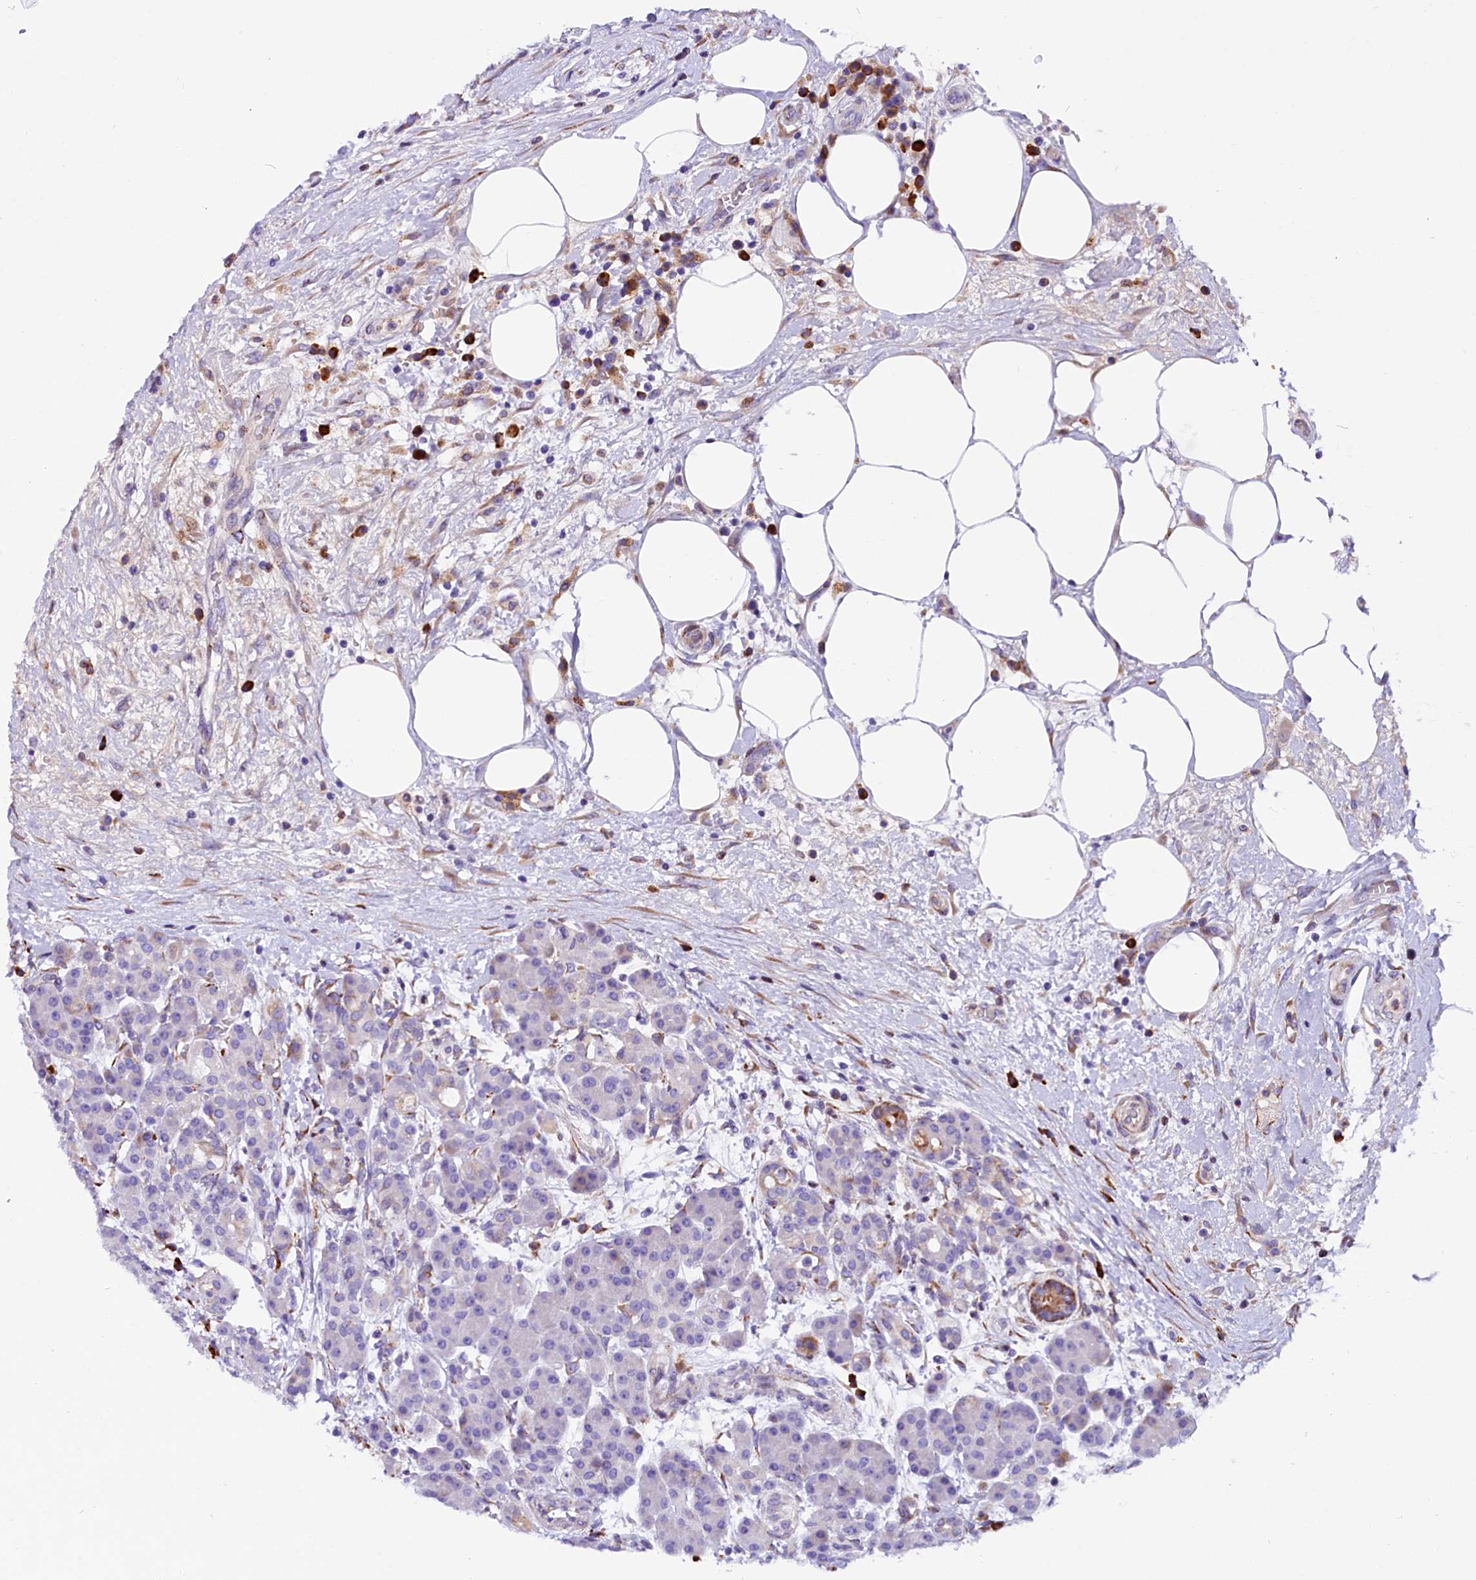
{"staining": {"intensity": "moderate", "quantity": "<25%", "location": "cytoplasmic/membranous"}, "tissue": "pancreas", "cell_type": "Exocrine glandular cells", "image_type": "normal", "snomed": [{"axis": "morphology", "description": "Normal tissue, NOS"}, {"axis": "topography", "description": "Pancreas"}], "caption": "The micrograph shows a brown stain indicating the presence of a protein in the cytoplasmic/membranous of exocrine glandular cells in pancreas.", "gene": "CMTR2", "patient": {"sex": "male", "age": 63}}